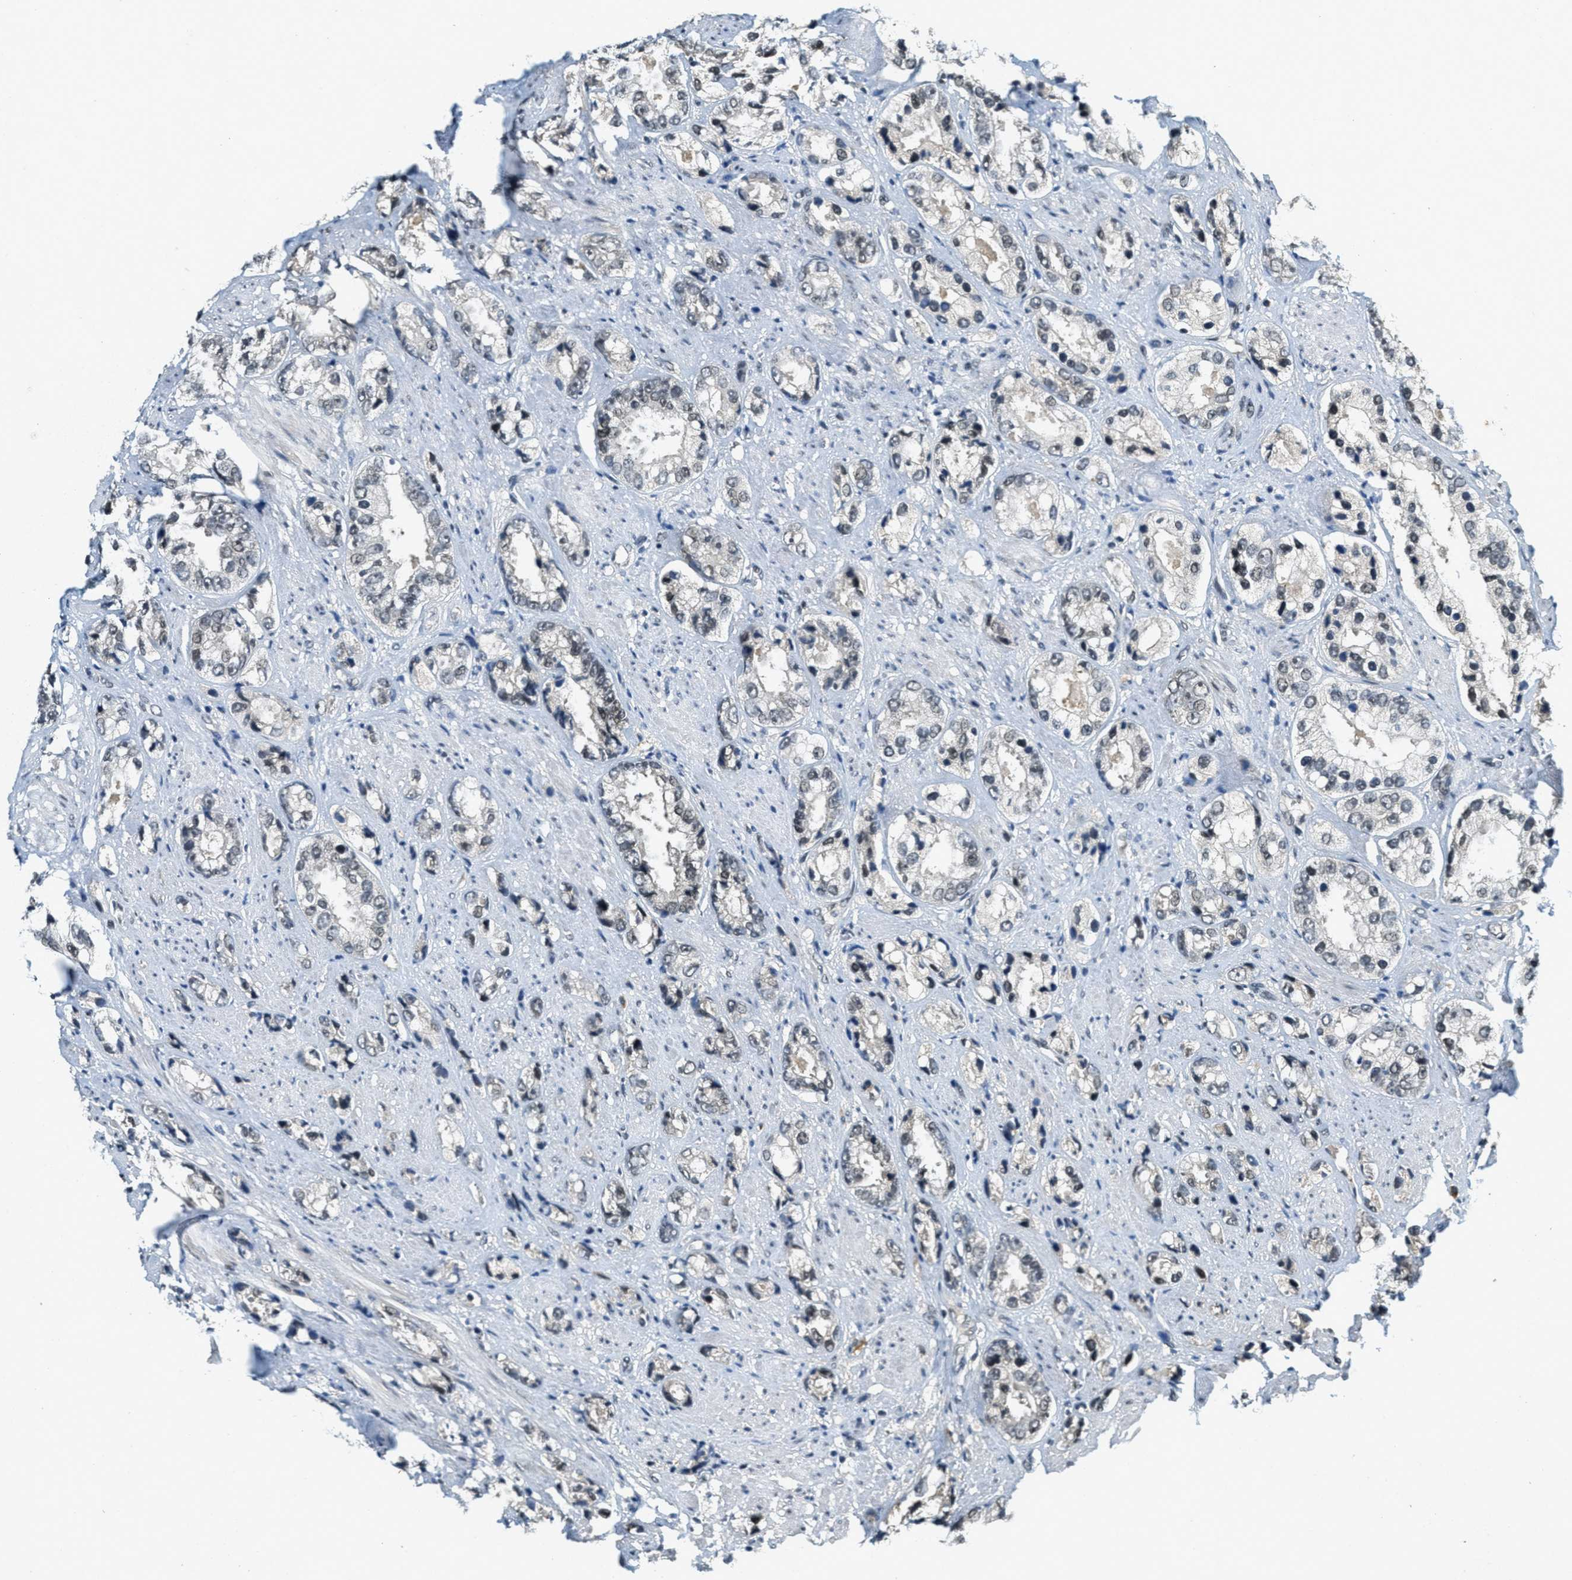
{"staining": {"intensity": "weak", "quantity": "<25%", "location": "nuclear"}, "tissue": "prostate cancer", "cell_type": "Tumor cells", "image_type": "cancer", "snomed": [{"axis": "morphology", "description": "Adenocarcinoma, High grade"}, {"axis": "topography", "description": "Prostate"}], "caption": "Tumor cells are negative for protein expression in human prostate cancer.", "gene": "ZNF148", "patient": {"sex": "male", "age": 61}}